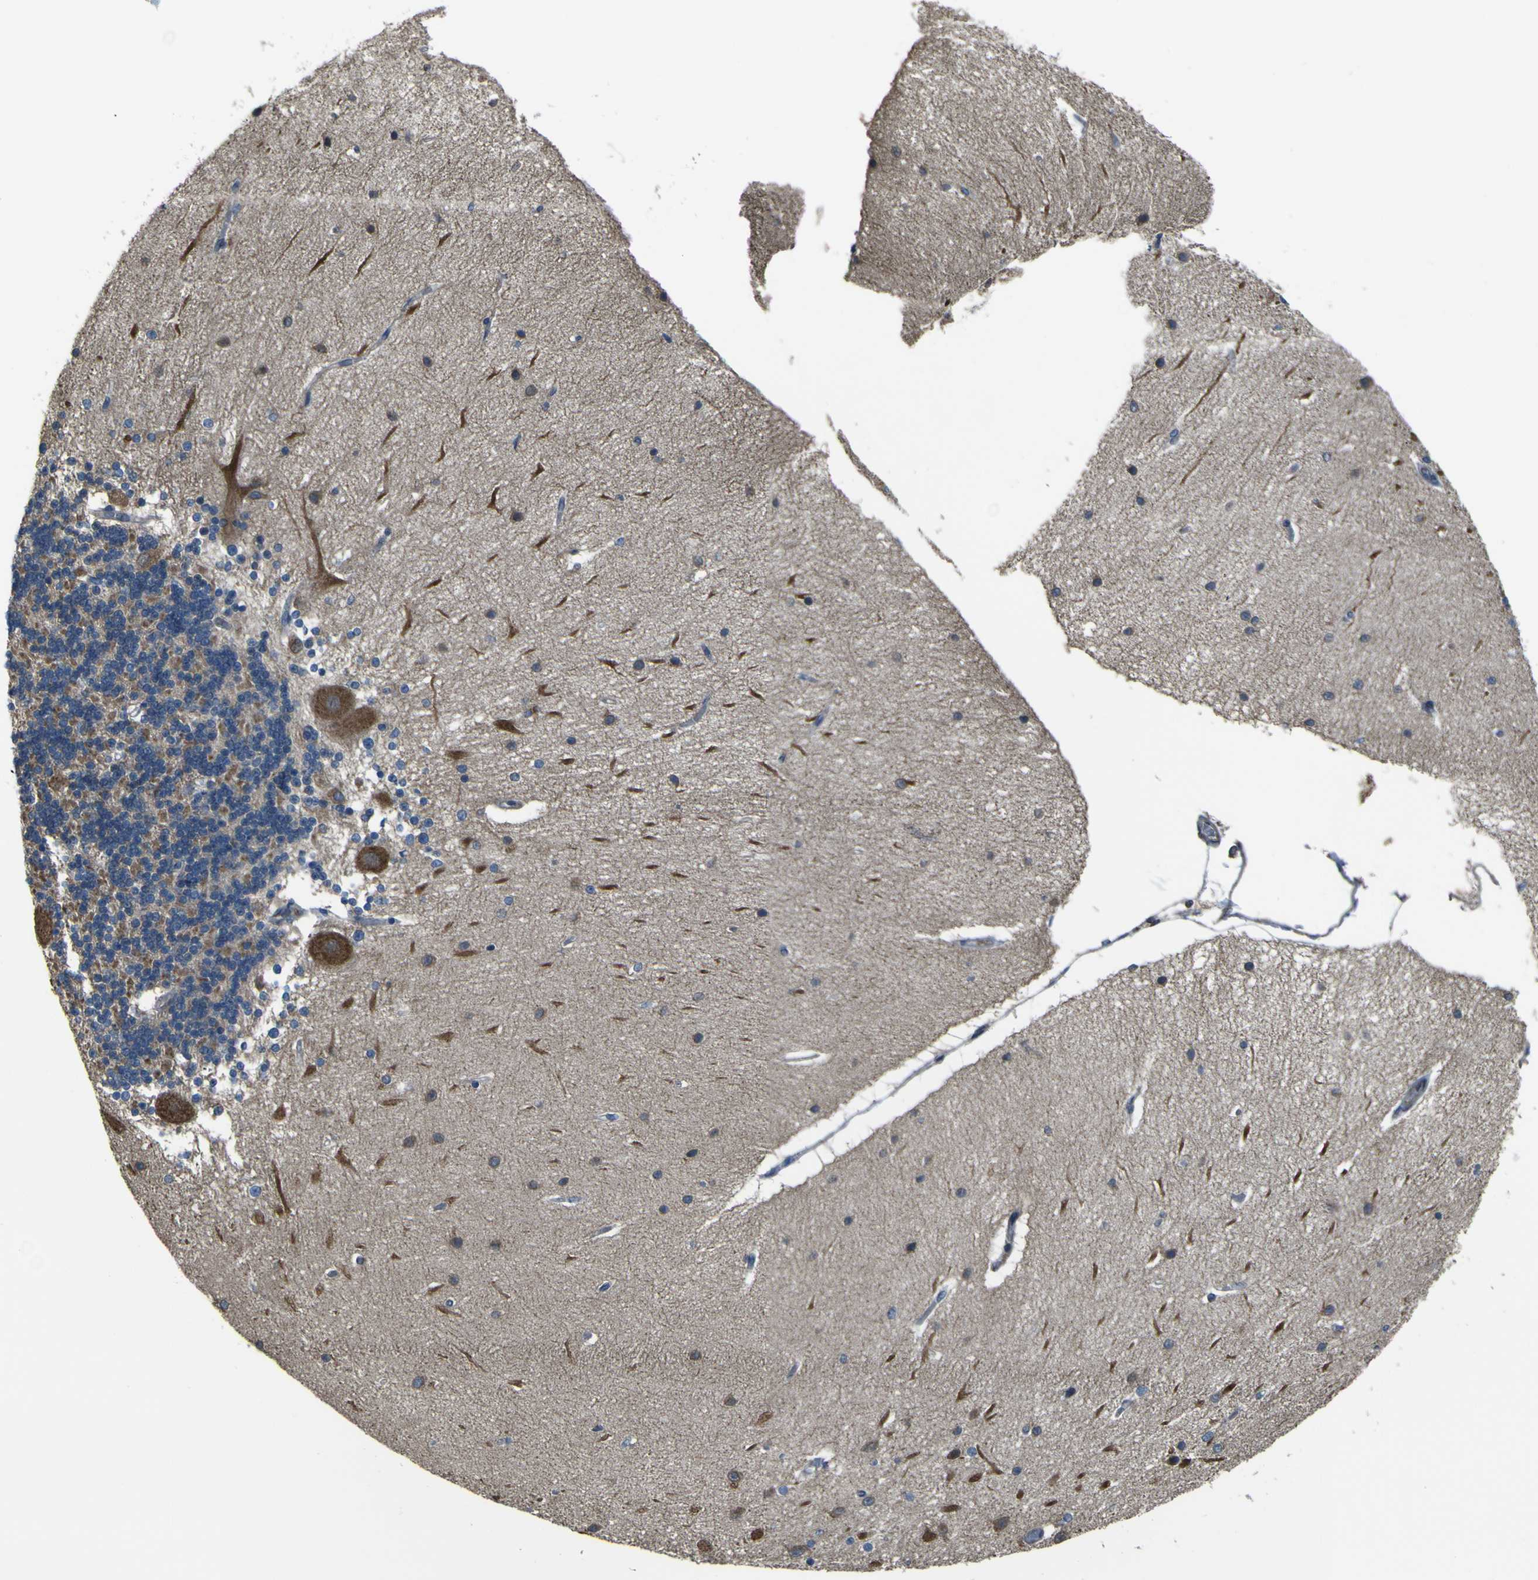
{"staining": {"intensity": "moderate", "quantity": "<25%", "location": "cytoplasmic/membranous"}, "tissue": "cerebellum", "cell_type": "Cells in granular layer", "image_type": "normal", "snomed": [{"axis": "morphology", "description": "Normal tissue, NOS"}, {"axis": "topography", "description": "Cerebellum"}], "caption": "About <25% of cells in granular layer in normal human cerebellum demonstrate moderate cytoplasmic/membranous protein expression as visualized by brown immunohistochemical staining.", "gene": "STIM1", "patient": {"sex": "female", "age": 54}}